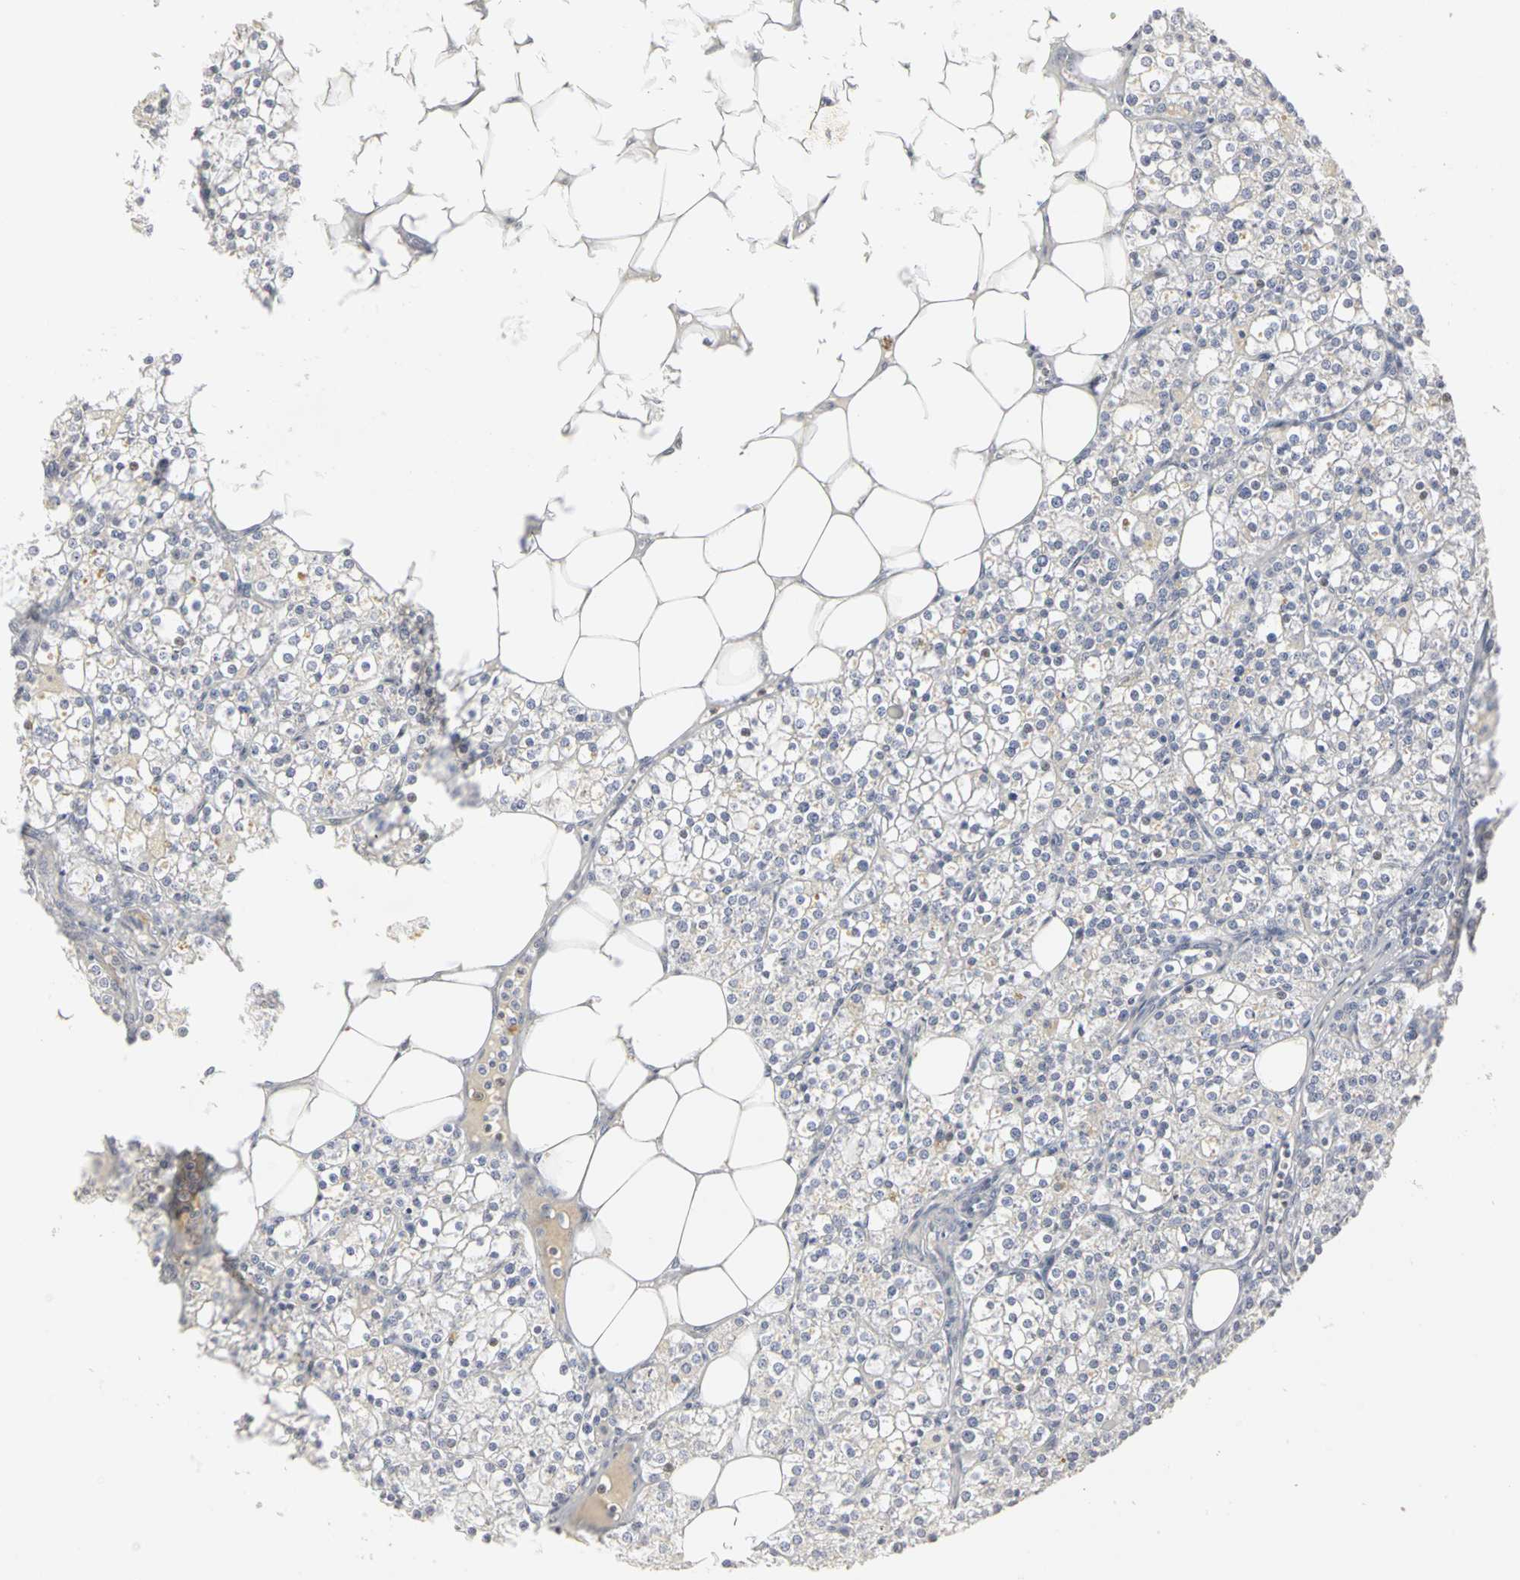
{"staining": {"intensity": "moderate", "quantity": ">75%", "location": "cytoplasmic/membranous"}, "tissue": "parathyroid gland", "cell_type": "Glandular cells", "image_type": "normal", "snomed": [{"axis": "morphology", "description": "Normal tissue, NOS"}, {"axis": "topography", "description": "Parathyroid gland"}], "caption": "Protein expression analysis of normal parathyroid gland exhibits moderate cytoplasmic/membranous positivity in approximately >75% of glandular cells.", "gene": "IRAK1", "patient": {"sex": "female", "age": 63}}